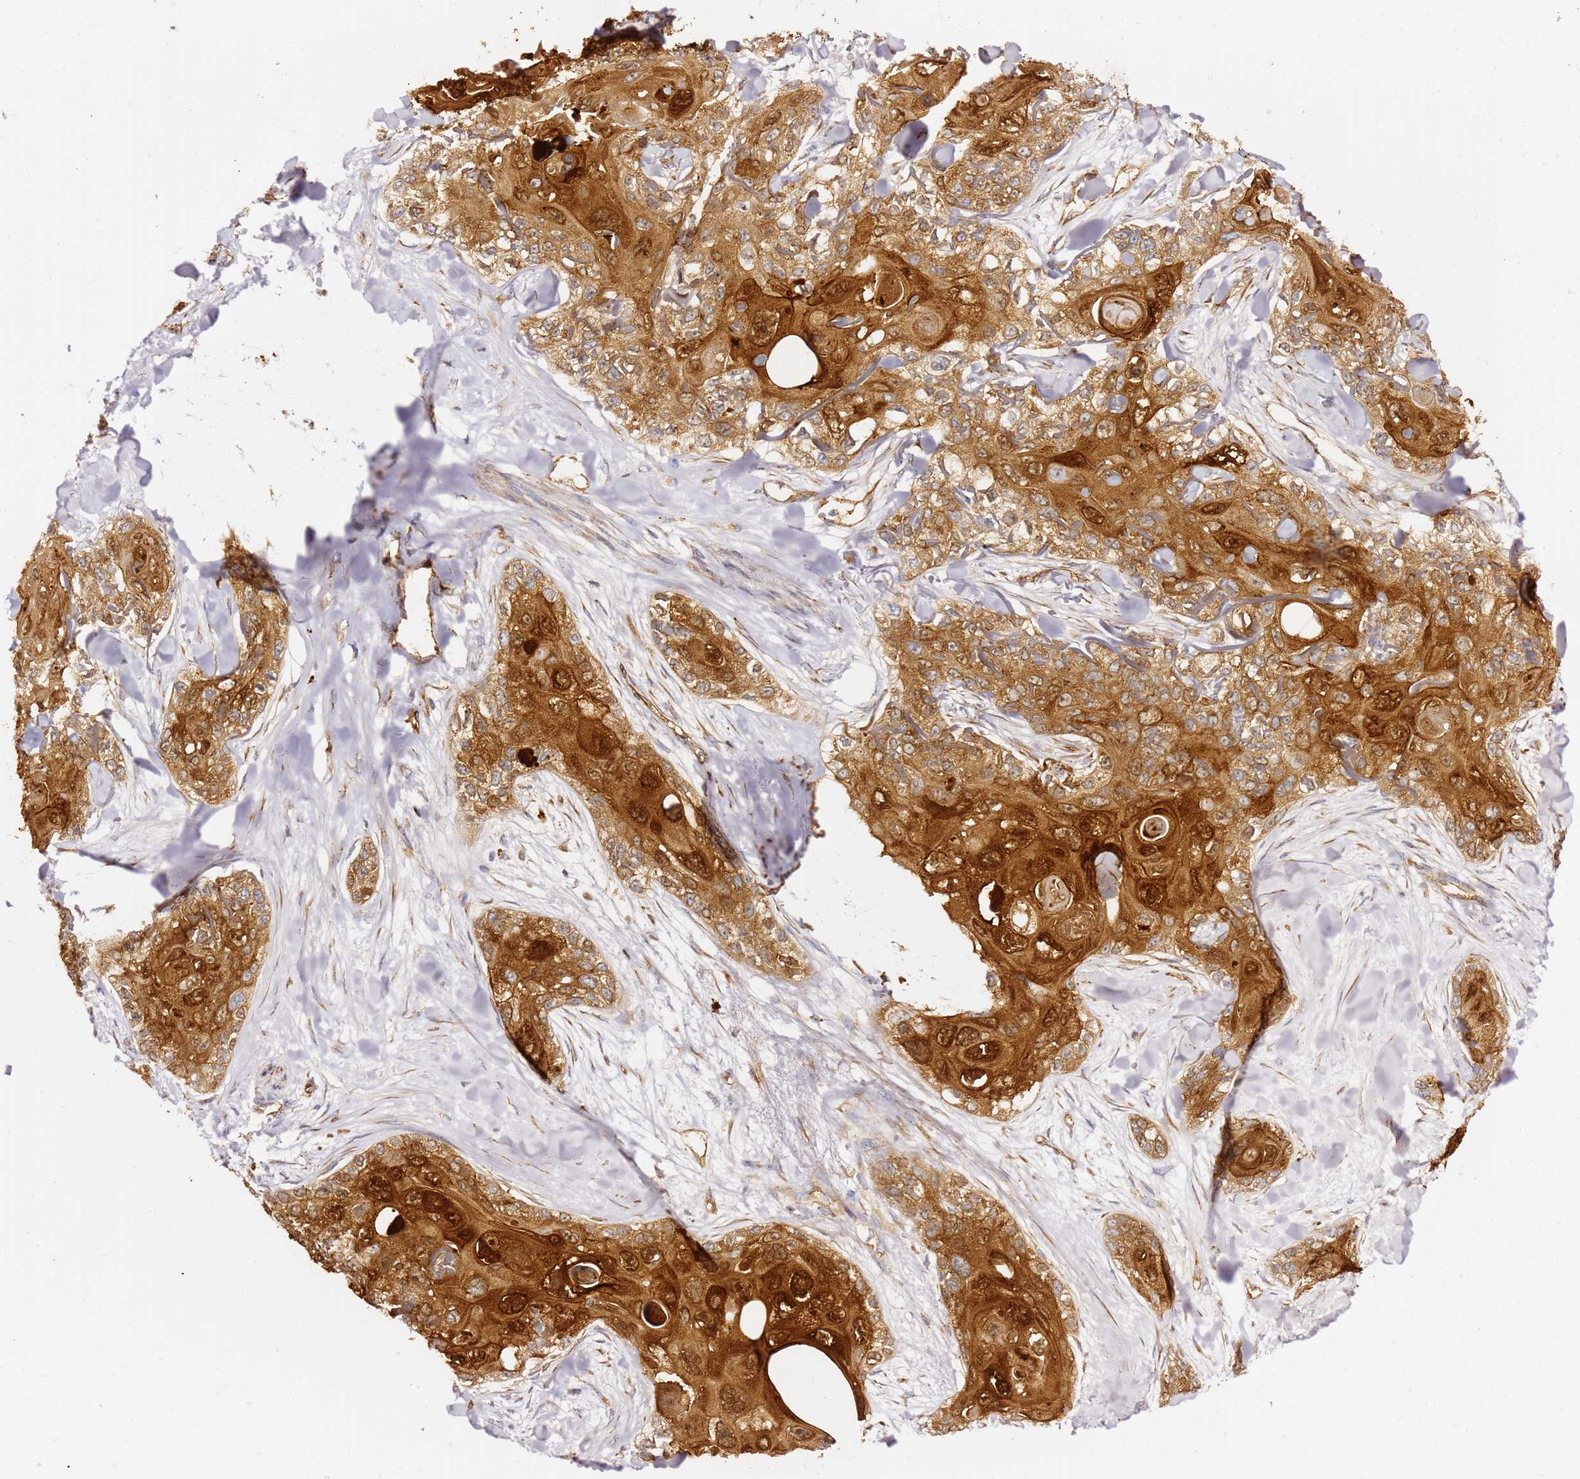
{"staining": {"intensity": "strong", "quantity": ">75%", "location": "cytoplasmic/membranous,nuclear"}, "tissue": "skin cancer", "cell_type": "Tumor cells", "image_type": "cancer", "snomed": [{"axis": "morphology", "description": "Normal tissue, NOS"}, {"axis": "morphology", "description": "Squamous cell carcinoma, NOS"}, {"axis": "topography", "description": "Skin"}], "caption": "This histopathology image exhibits skin squamous cell carcinoma stained with IHC to label a protein in brown. The cytoplasmic/membranous and nuclear of tumor cells show strong positivity for the protein. Nuclei are counter-stained blue.", "gene": "KIF7", "patient": {"sex": "male", "age": 72}}